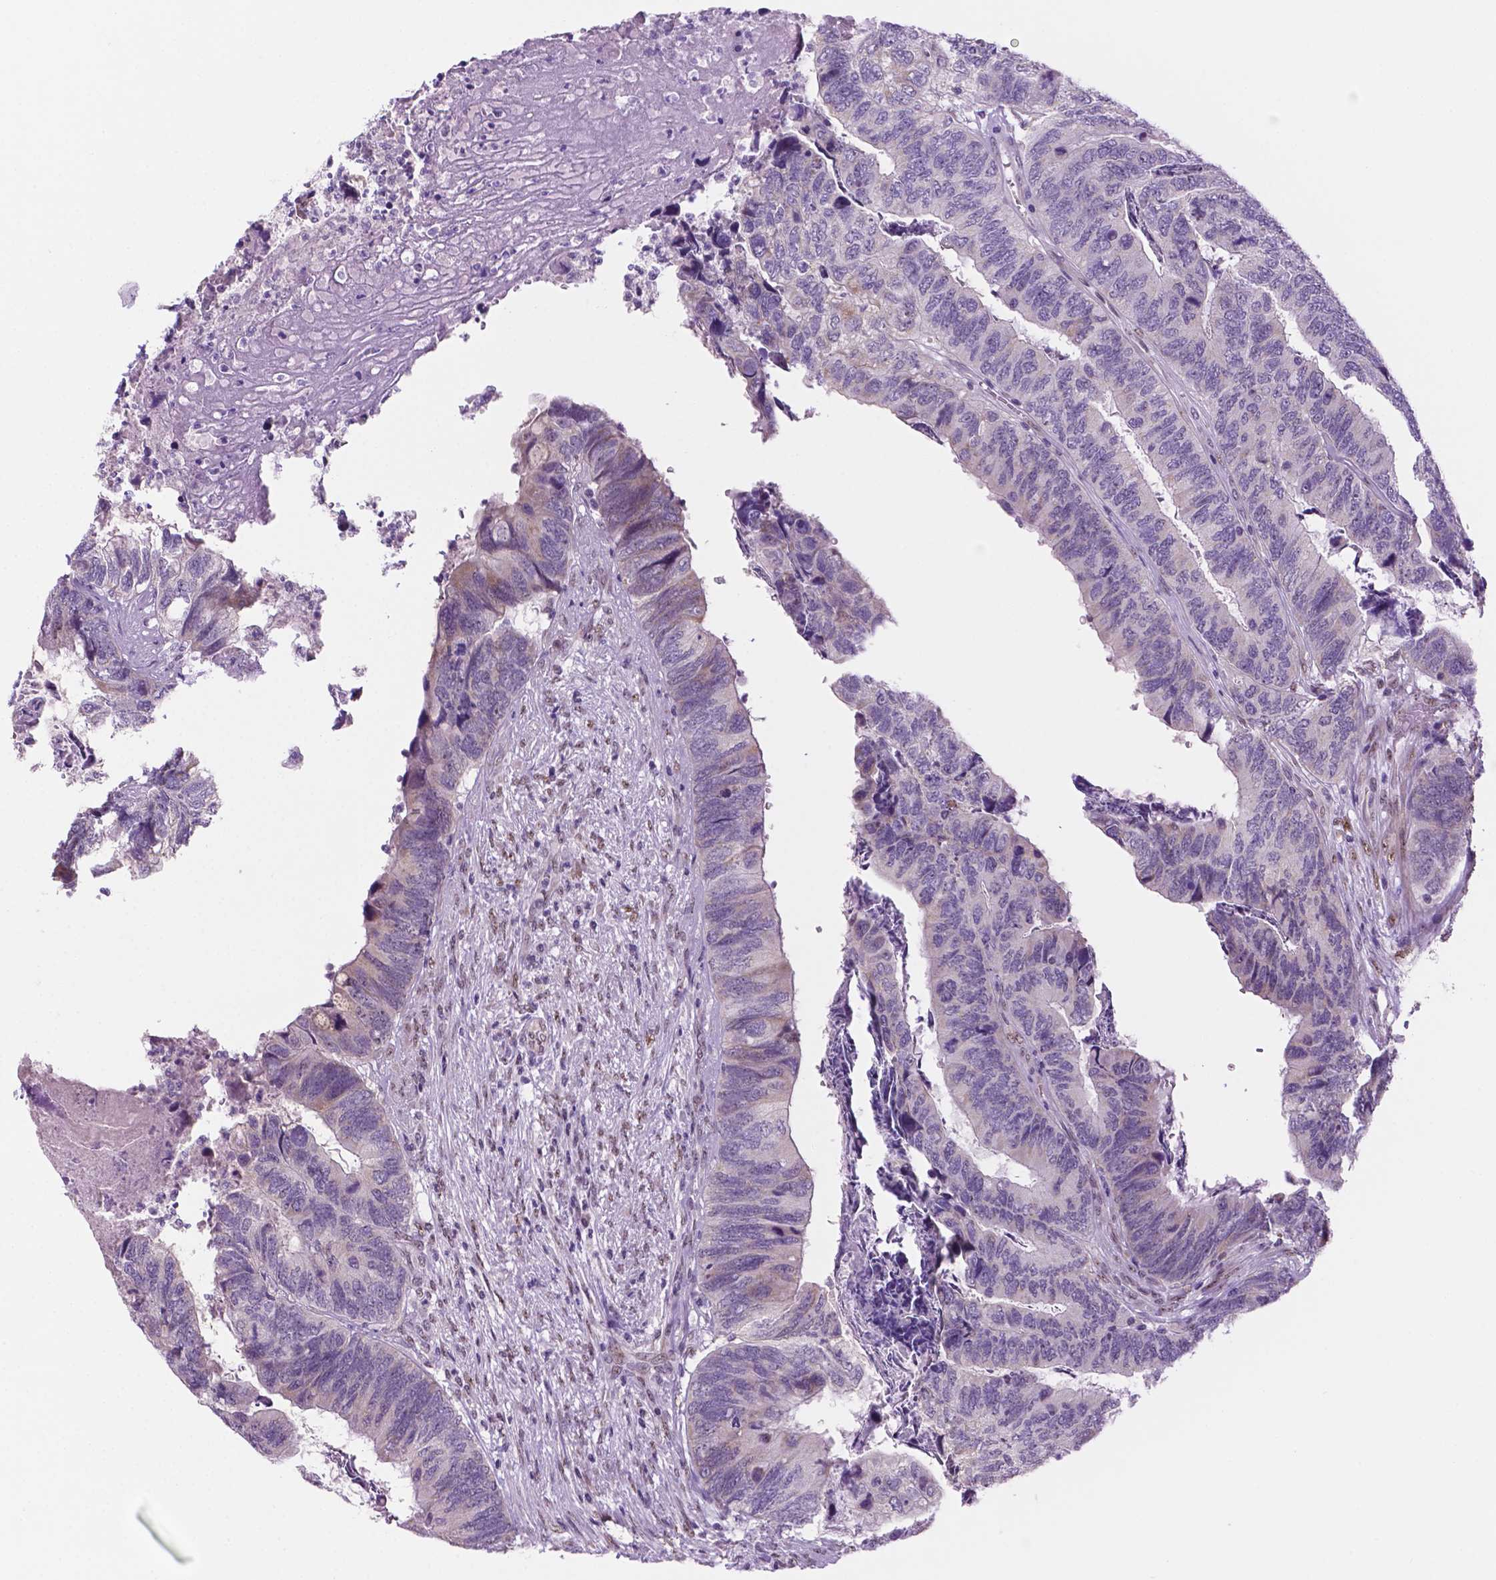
{"staining": {"intensity": "negative", "quantity": "none", "location": "none"}, "tissue": "colorectal cancer", "cell_type": "Tumor cells", "image_type": "cancer", "snomed": [{"axis": "morphology", "description": "Adenocarcinoma, NOS"}, {"axis": "topography", "description": "Colon"}], "caption": "Immunohistochemistry (IHC) of adenocarcinoma (colorectal) shows no expression in tumor cells.", "gene": "C18orf21", "patient": {"sex": "female", "age": 67}}